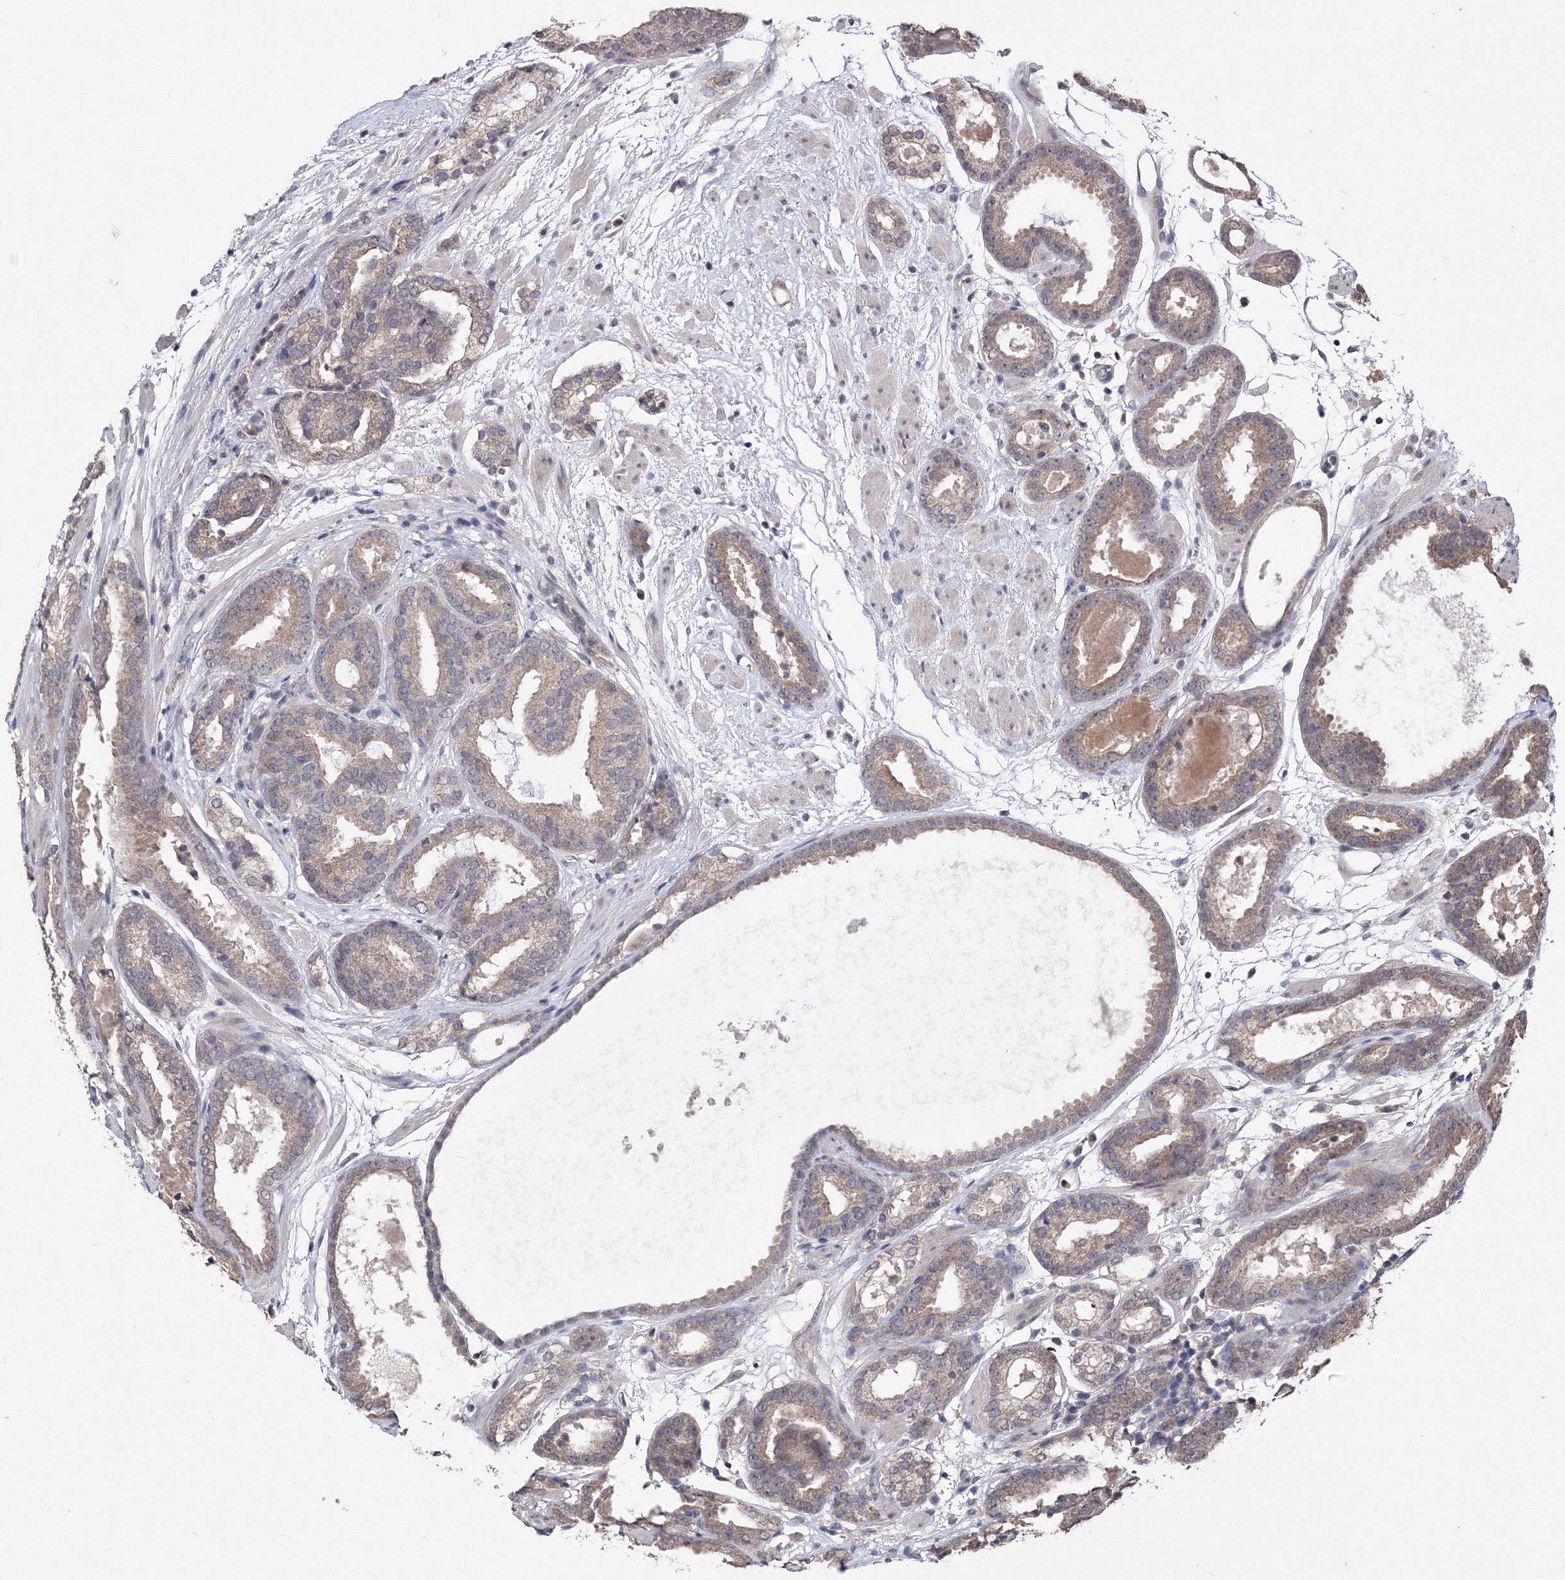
{"staining": {"intensity": "weak", "quantity": ">75%", "location": "cytoplasmic/membranous"}, "tissue": "prostate cancer", "cell_type": "Tumor cells", "image_type": "cancer", "snomed": [{"axis": "morphology", "description": "Adenocarcinoma, Low grade"}, {"axis": "topography", "description": "Prostate"}], "caption": "Tumor cells show low levels of weak cytoplasmic/membranous staining in about >75% of cells in prostate cancer (low-grade adenocarcinoma). (DAB = brown stain, brightfield microscopy at high magnification).", "gene": "GPN1", "patient": {"sex": "male", "age": 69}}